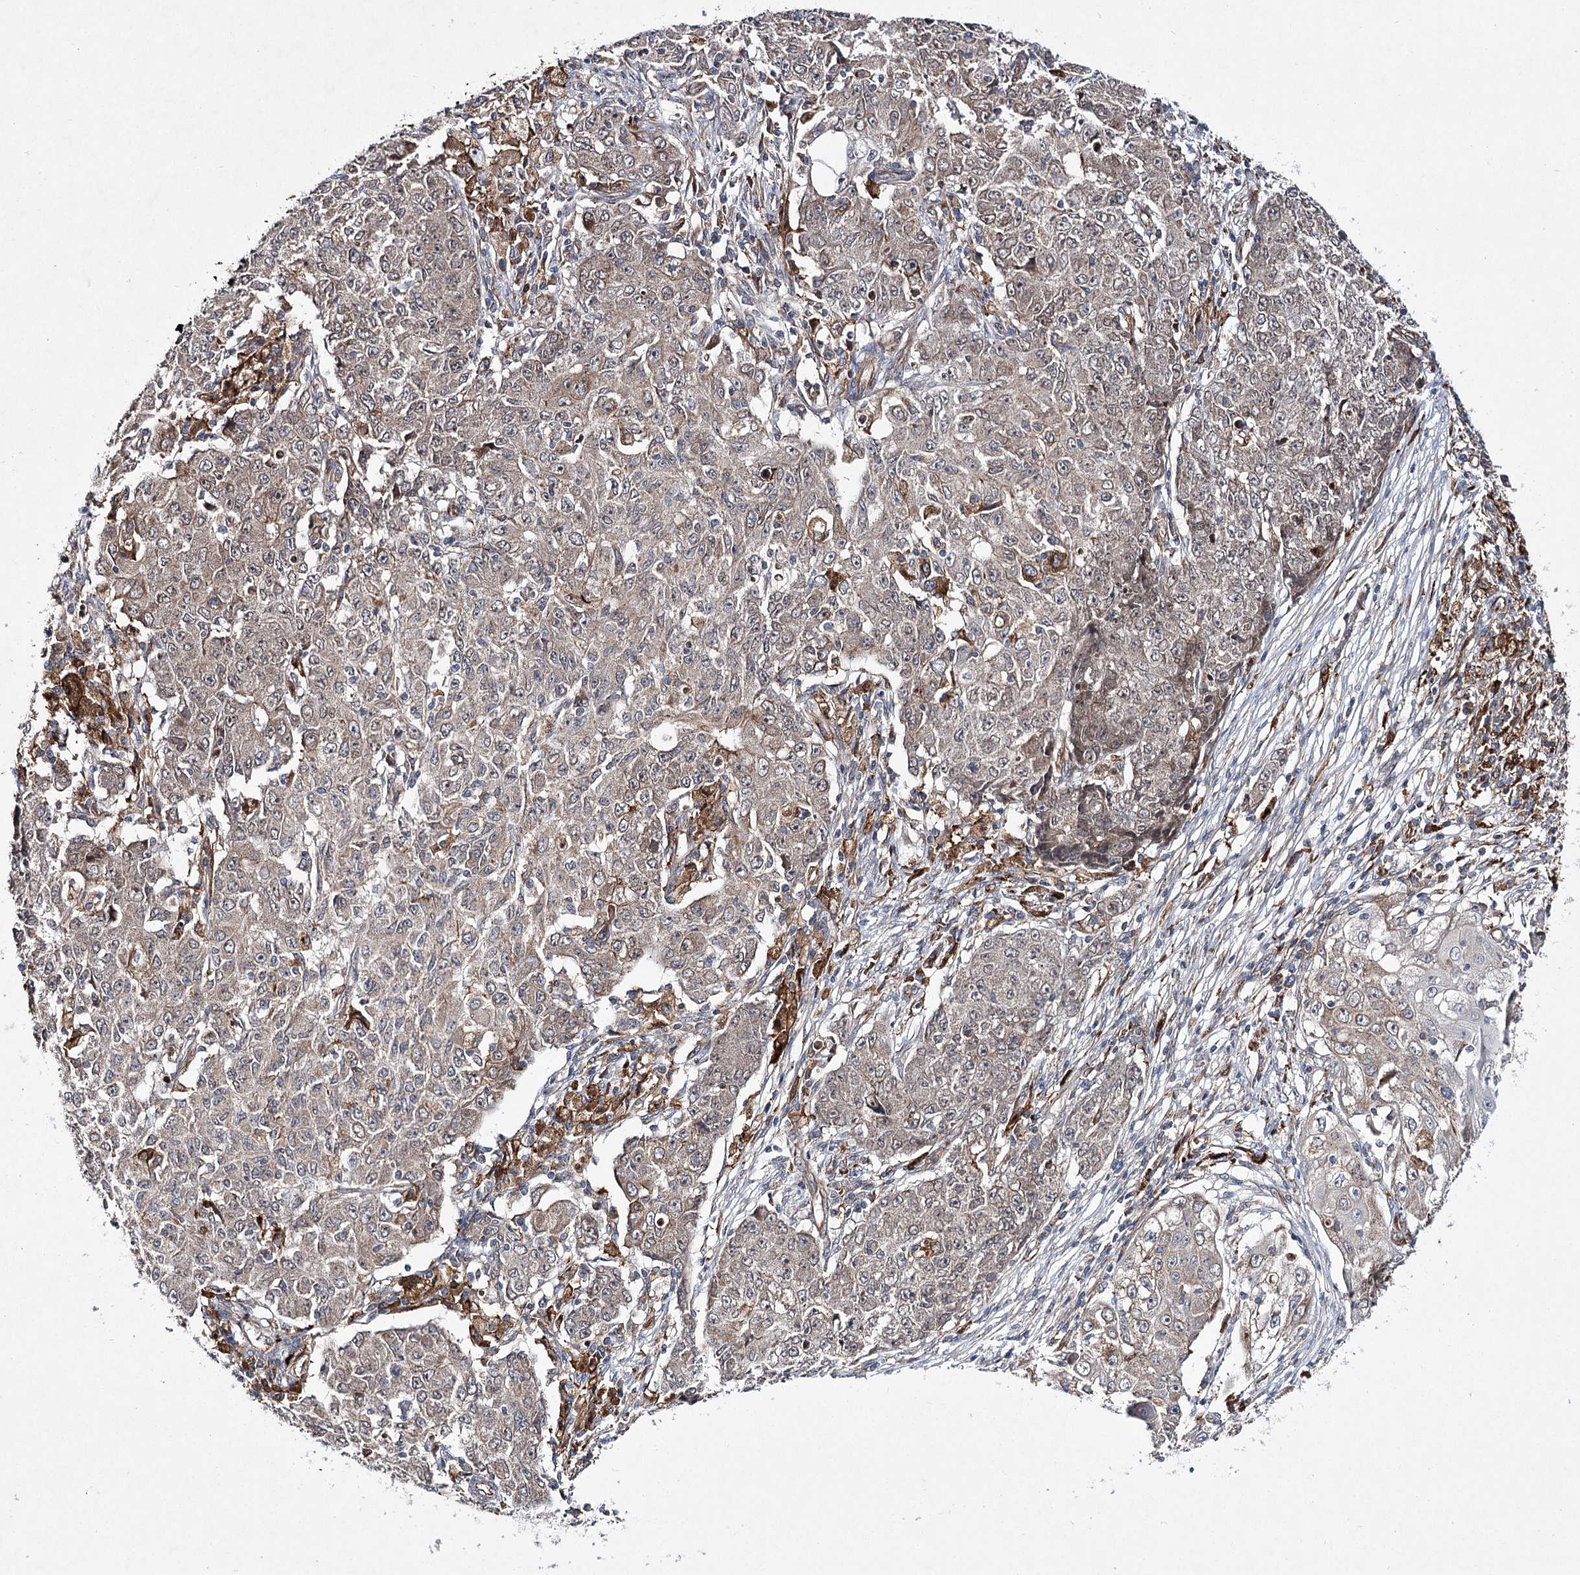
{"staining": {"intensity": "weak", "quantity": "<25%", "location": "cytoplasmic/membranous"}, "tissue": "ovarian cancer", "cell_type": "Tumor cells", "image_type": "cancer", "snomed": [{"axis": "morphology", "description": "Carcinoma, endometroid"}, {"axis": "topography", "description": "Ovary"}], "caption": "Human endometroid carcinoma (ovarian) stained for a protein using IHC displays no staining in tumor cells.", "gene": "DPEP2", "patient": {"sex": "female", "age": 42}}